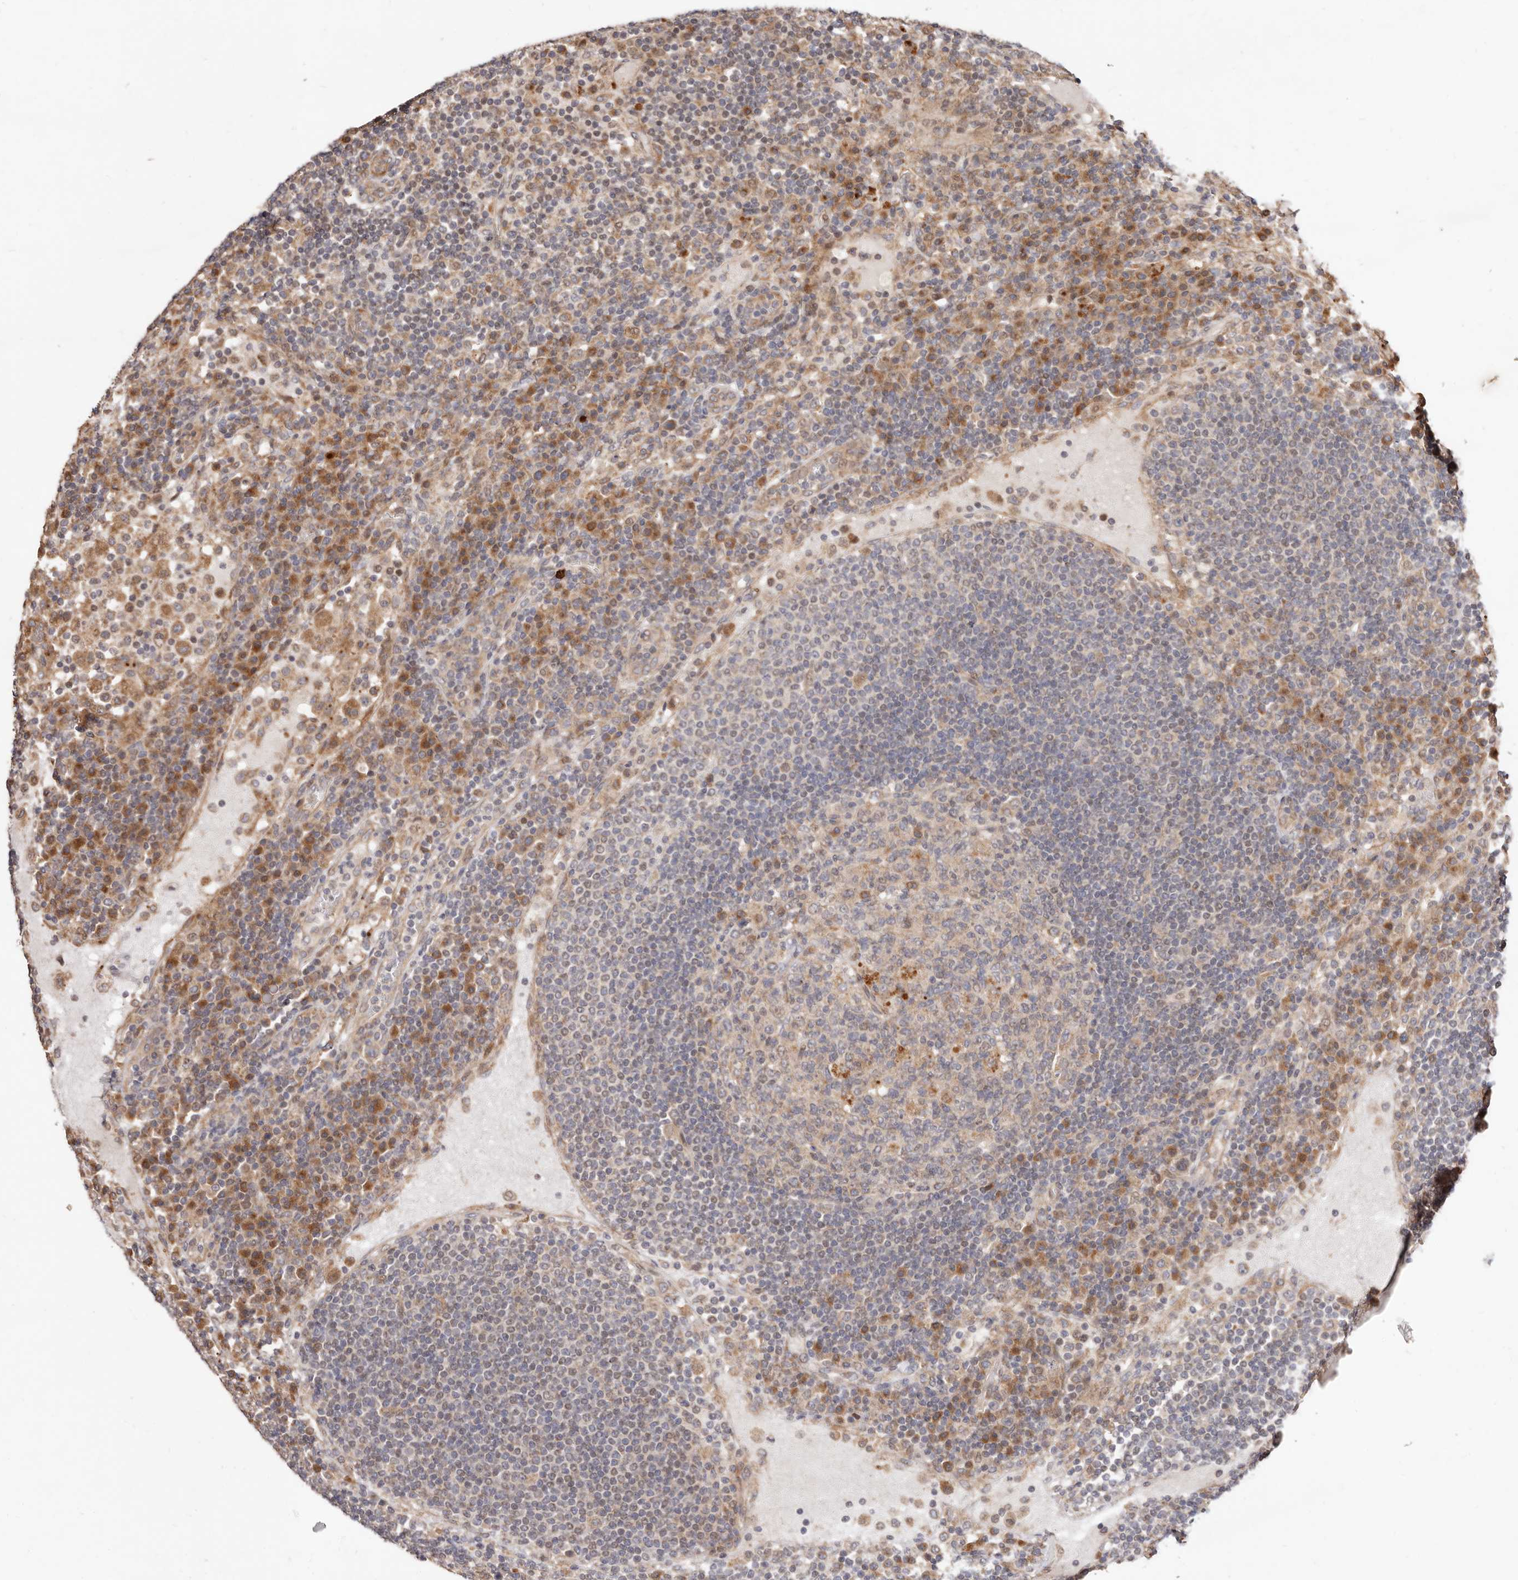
{"staining": {"intensity": "moderate", "quantity": "<25%", "location": "cytoplasmic/membranous"}, "tissue": "lymph node", "cell_type": "Germinal center cells", "image_type": "normal", "snomed": [{"axis": "morphology", "description": "Normal tissue, NOS"}, {"axis": "topography", "description": "Lymph node"}], "caption": "The immunohistochemical stain highlights moderate cytoplasmic/membranous positivity in germinal center cells of benign lymph node.", "gene": "USP33", "patient": {"sex": "female", "age": 53}}